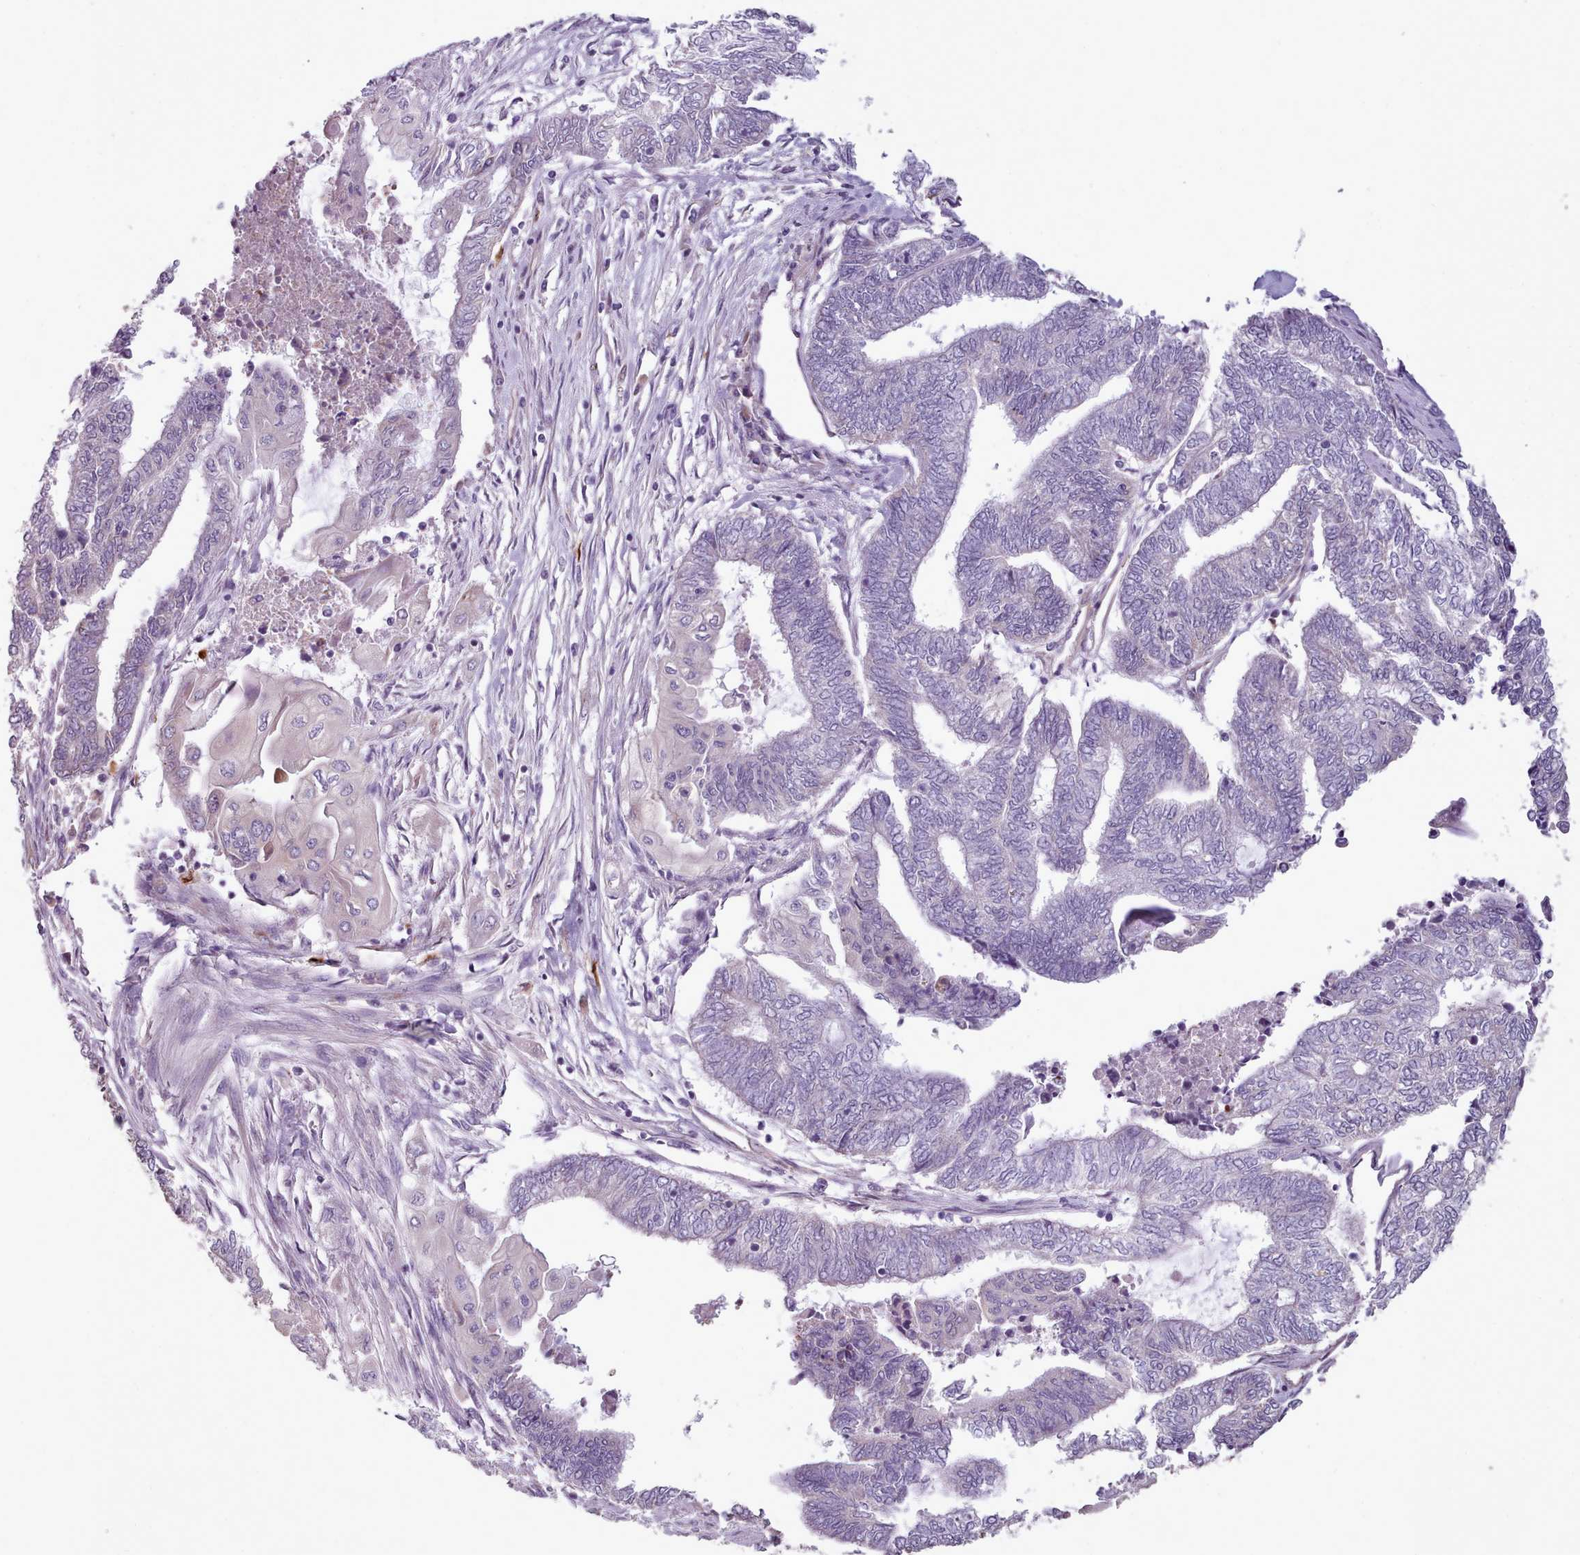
{"staining": {"intensity": "negative", "quantity": "none", "location": "none"}, "tissue": "endometrial cancer", "cell_type": "Tumor cells", "image_type": "cancer", "snomed": [{"axis": "morphology", "description": "Adenocarcinoma, NOS"}, {"axis": "topography", "description": "Uterus"}, {"axis": "topography", "description": "Endometrium"}], "caption": "Immunohistochemical staining of human endometrial cancer (adenocarcinoma) exhibits no significant expression in tumor cells.", "gene": "DPF1", "patient": {"sex": "female", "age": 70}}